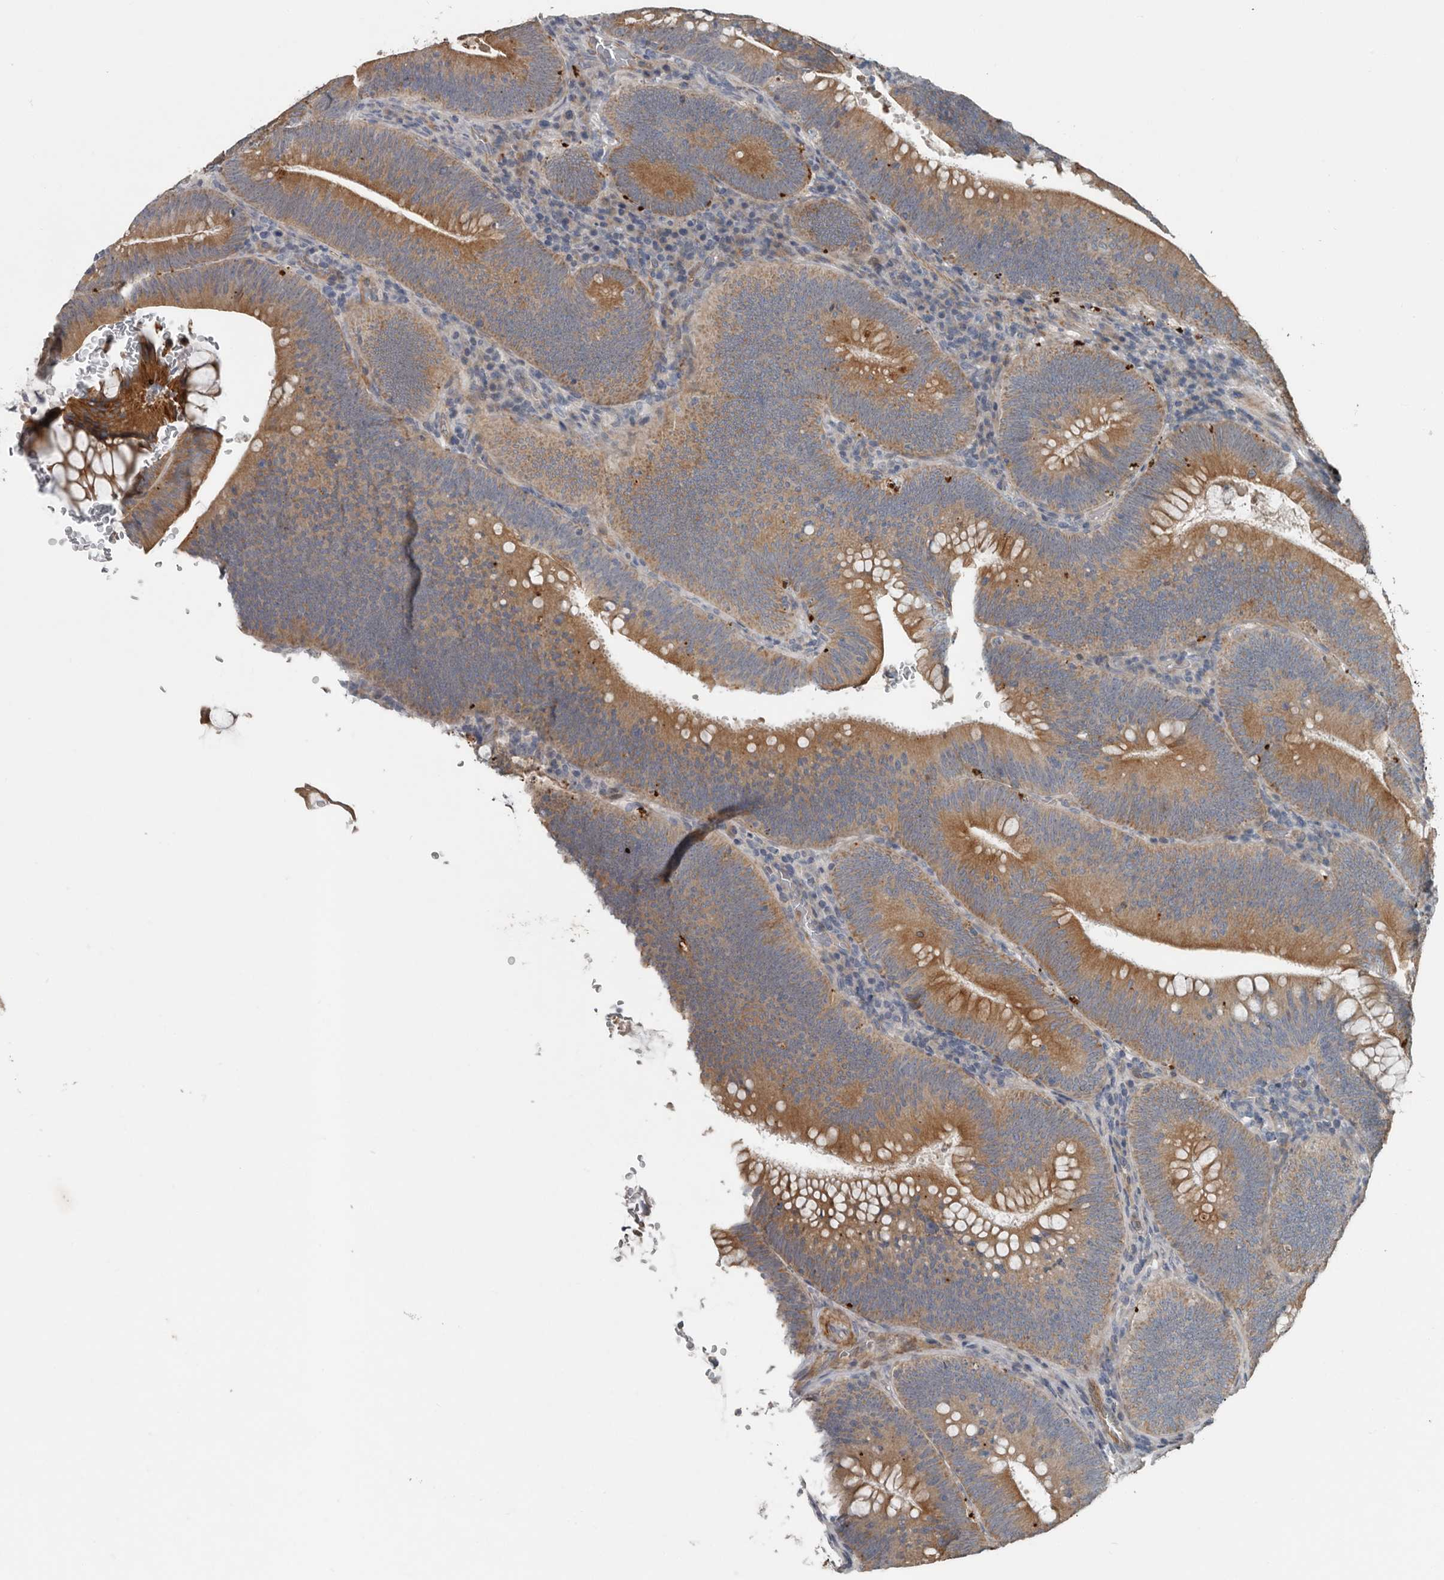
{"staining": {"intensity": "moderate", "quantity": ">75%", "location": "cytoplasmic/membranous"}, "tissue": "colorectal cancer", "cell_type": "Tumor cells", "image_type": "cancer", "snomed": [{"axis": "morphology", "description": "Normal tissue, NOS"}, {"axis": "topography", "description": "Colon"}], "caption": "Immunohistochemistry (IHC) of human colorectal cancer shows medium levels of moderate cytoplasmic/membranous staining in about >75% of tumor cells.", "gene": "DPY19L4", "patient": {"sex": "female", "age": 82}}